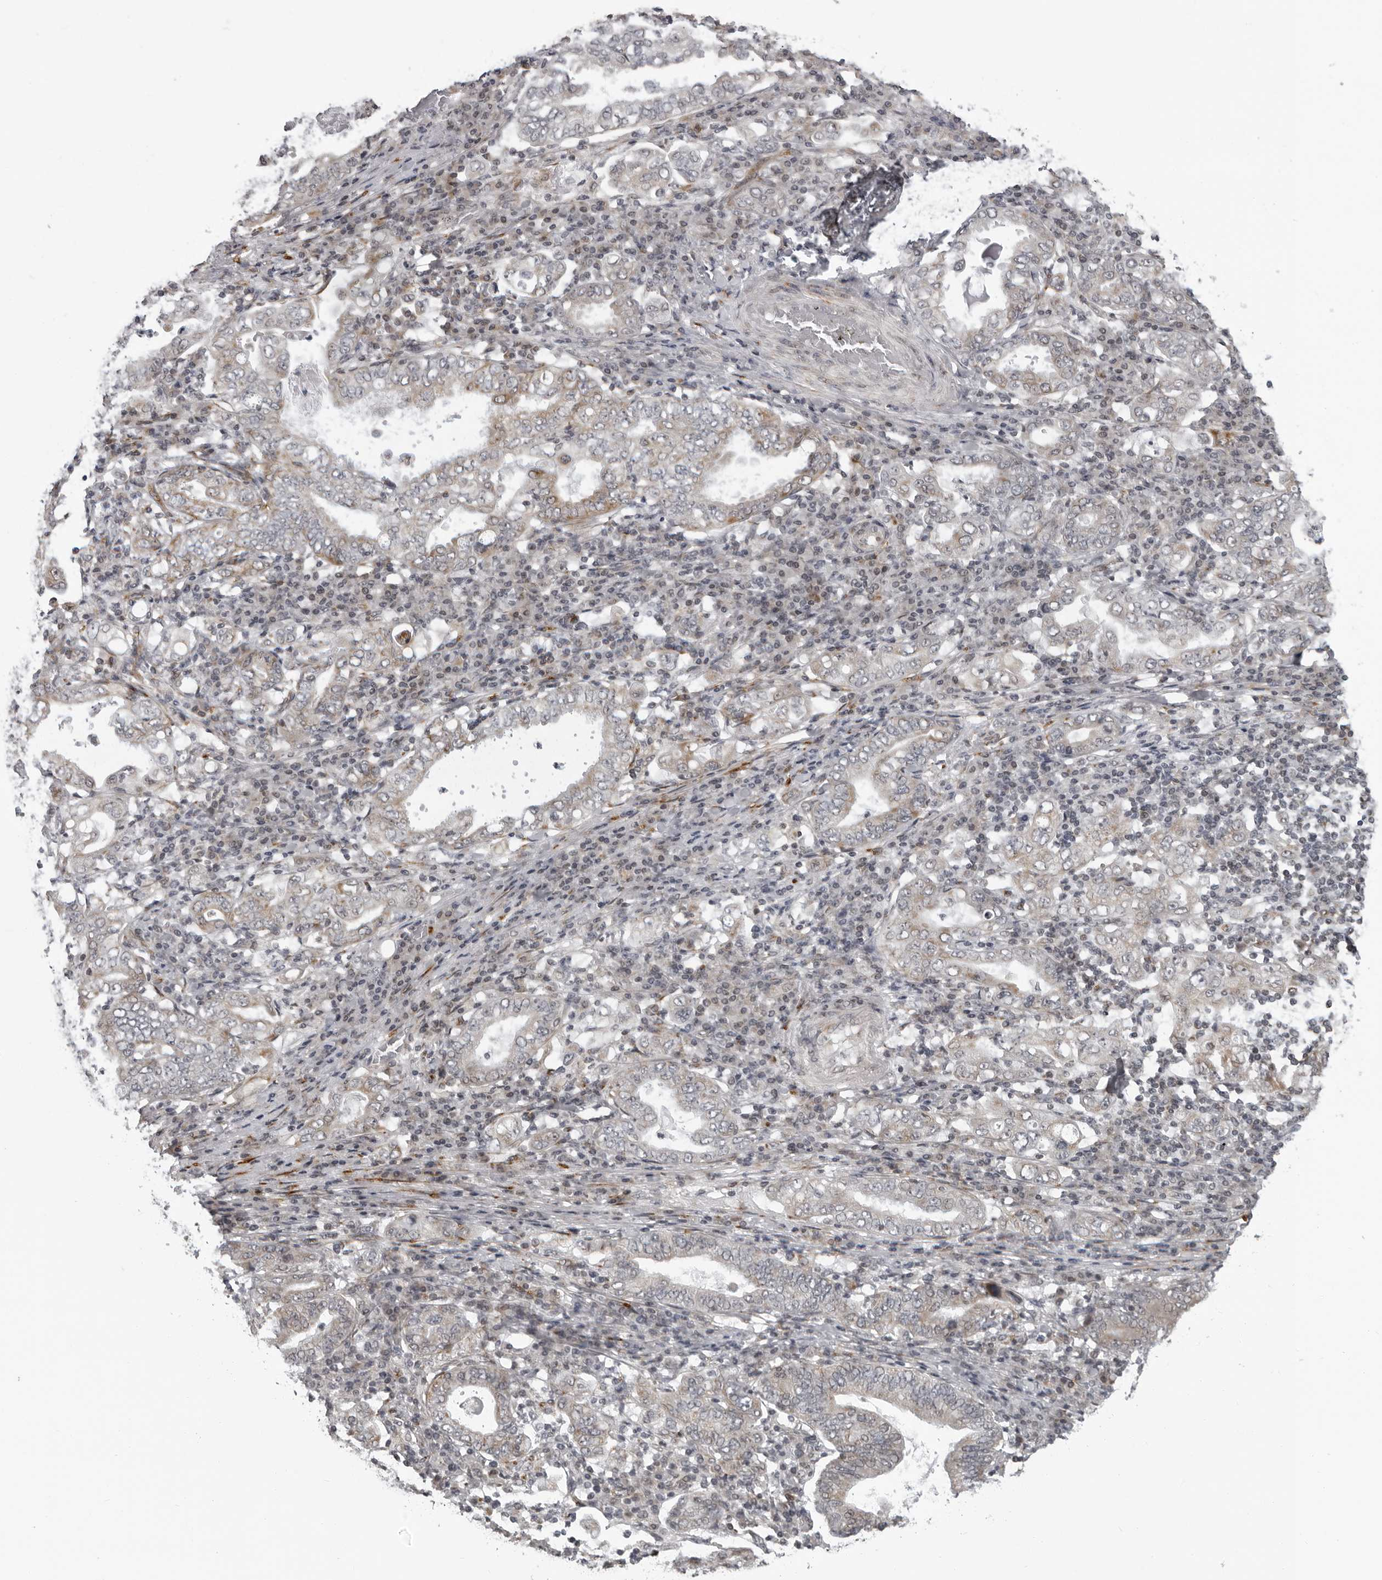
{"staining": {"intensity": "weak", "quantity": "25%-75%", "location": "cytoplasmic/membranous"}, "tissue": "stomach cancer", "cell_type": "Tumor cells", "image_type": "cancer", "snomed": [{"axis": "morphology", "description": "Normal tissue, NOS"}, {"axis": "morphology", "description": "Adenocarcinoma, NOS"}, {"axis": "topography", "description": "Esophagus"}, {"axis": "topography", "description": "Stomach, upper"}, {"axis": "topography", "description": "Peripheral nerve tissue"}], "caption": "Immunohistochemical staining of stomach cancer exhibits weak cytoplasmic/membranous protein staining in approximately 25%-75% of tumor cells. (DAB IHC, brown staining for protein, blue staining for nuclei).", "gene": "RTCA", "patient": {"sex": "male", "age": 62}}